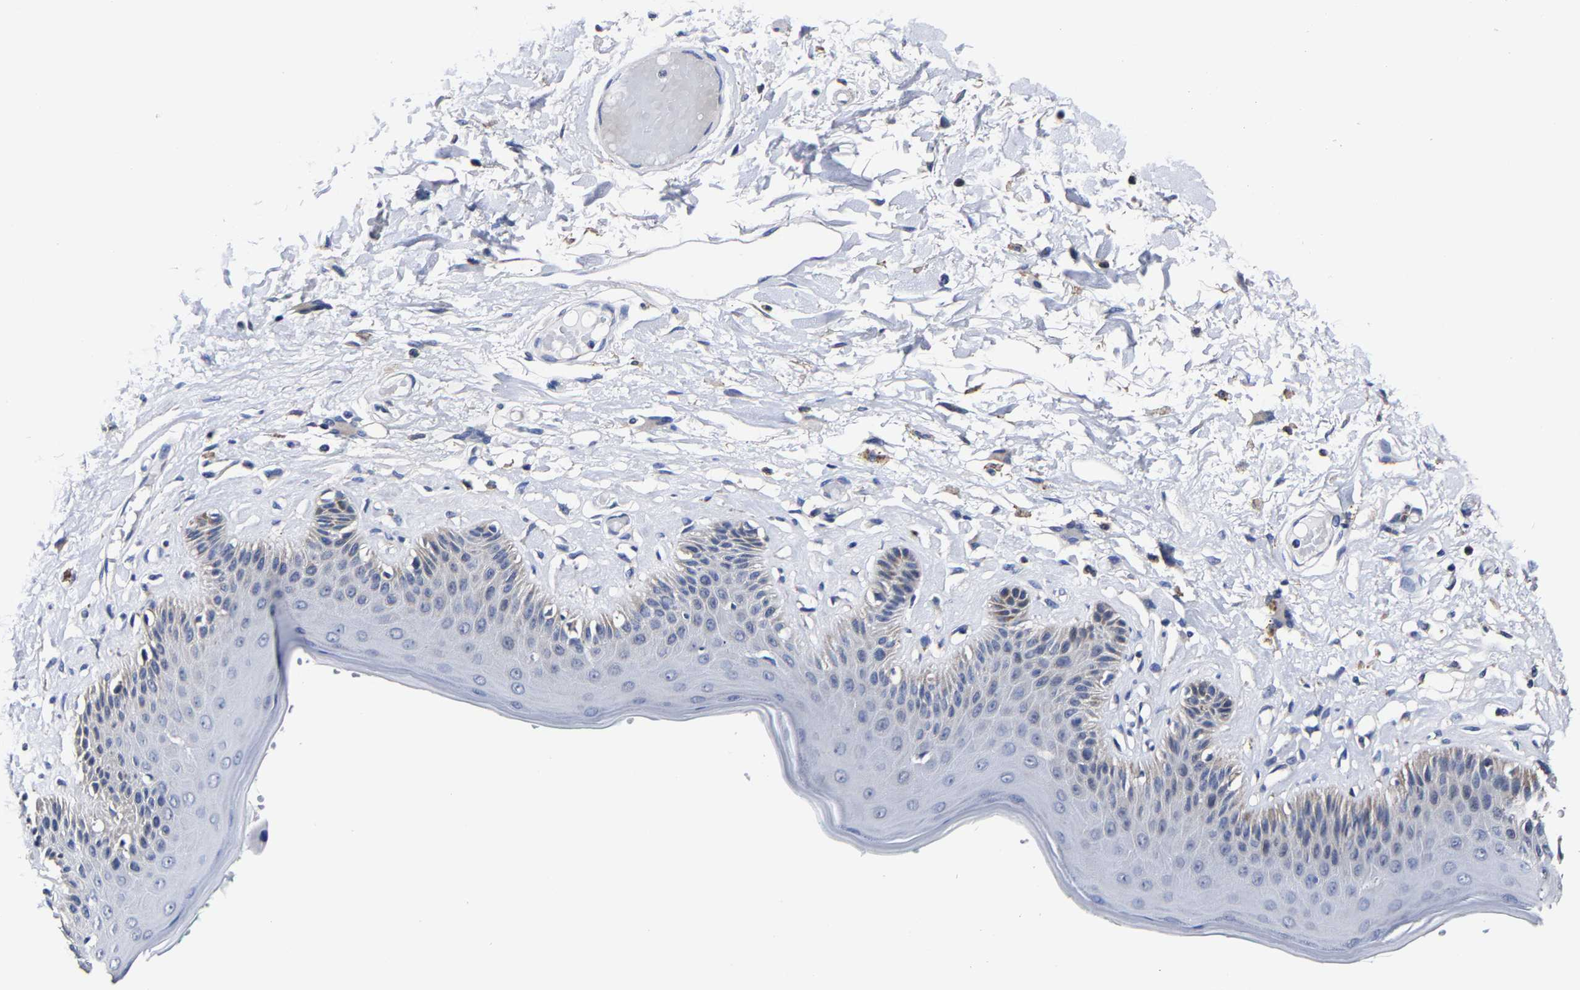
{"staining": {"intensity": "weak", "quantity": "<25%", "location": "cytoplasmic/membranous"}, "tissue": "skin", "cell_type": "Epidermal cells", "image_type": "normal", "snomed": [{"axis": "morphology", "description": "Normal tissue, NOS"}, {"axis": "topography", "description": "Vulva"}], "caption": "A high-resolution histopathology image shows IHC staining of normal skin, which displays no significant staining in epidermal cells.", "gene": "AASS", "patient": {"sex": "female", "age": 73}}